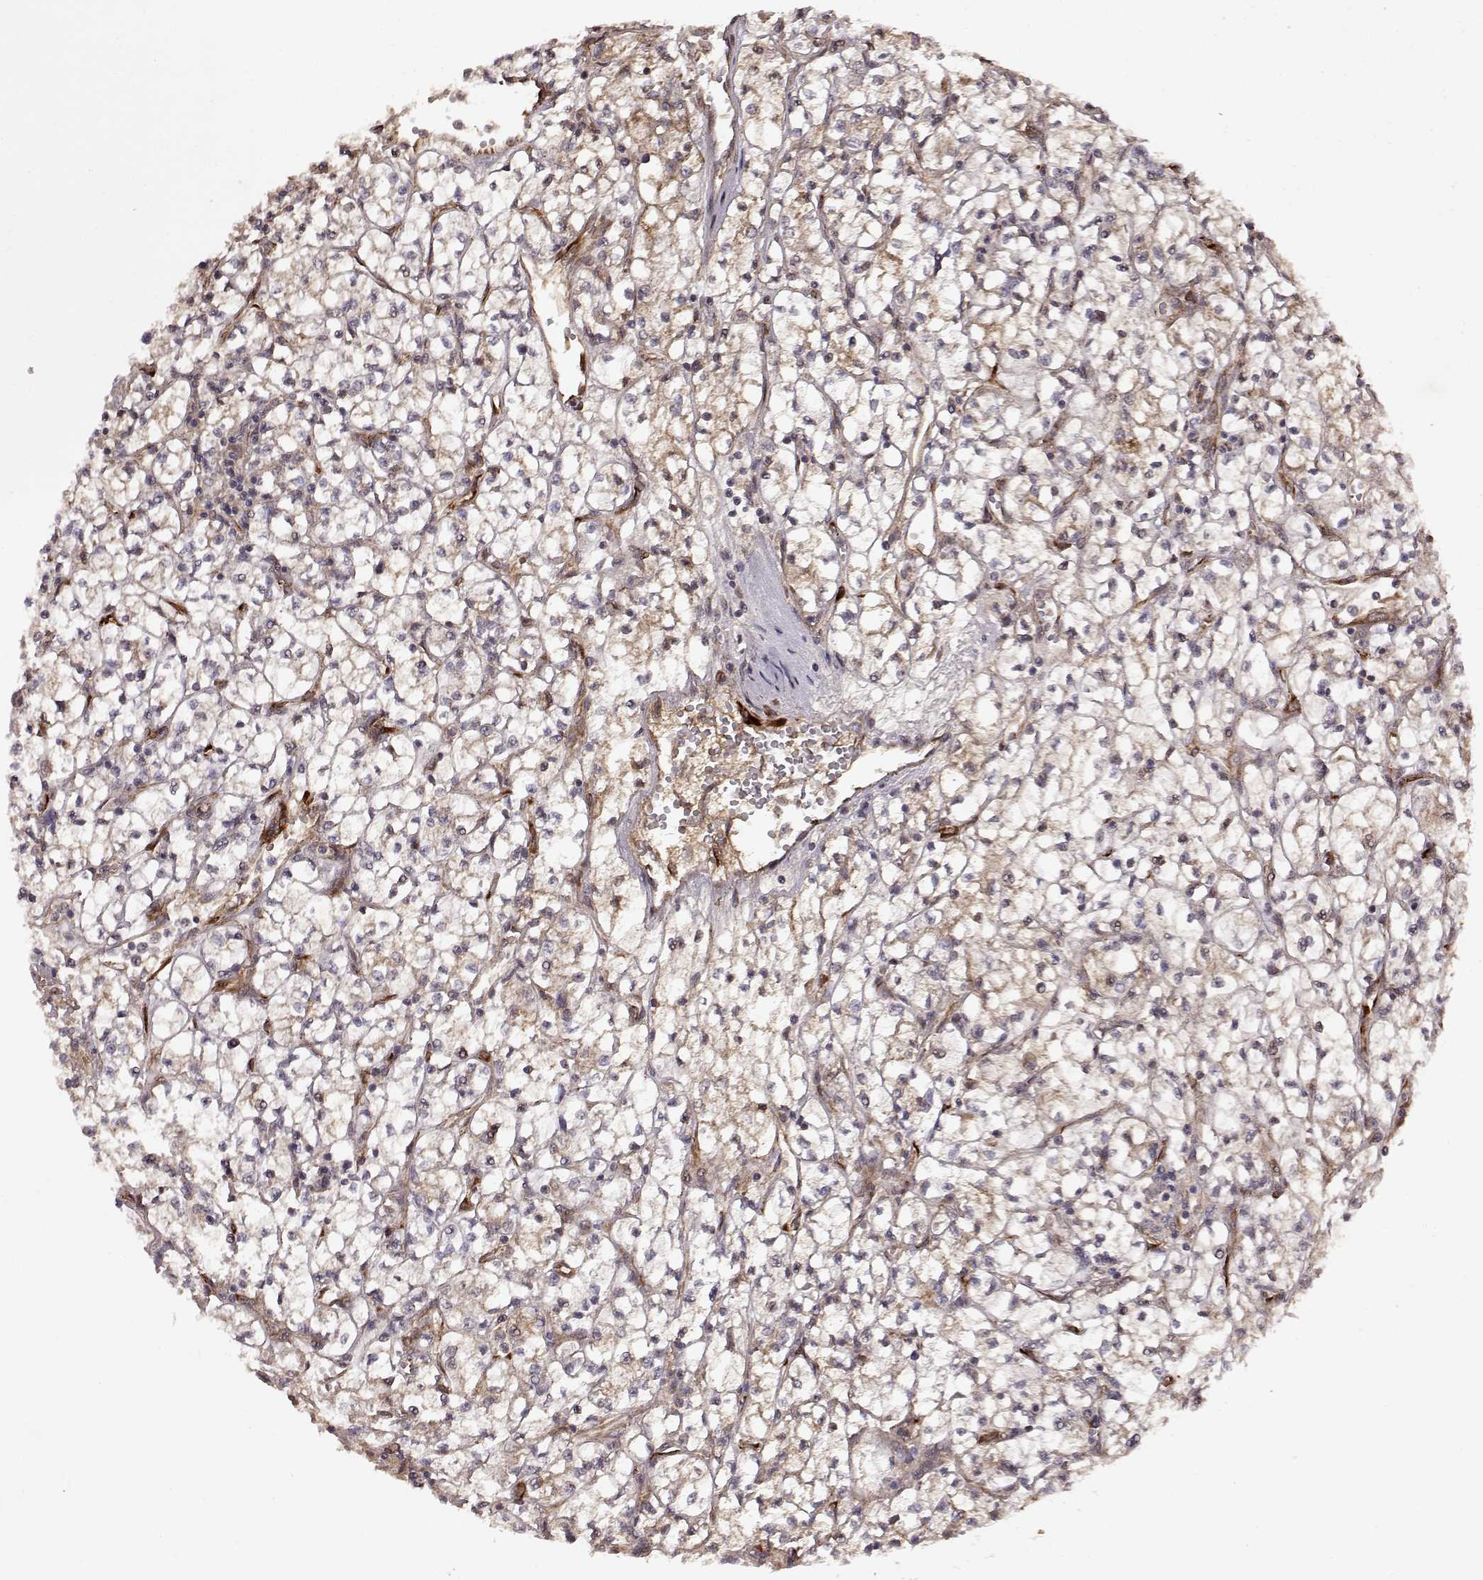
{"staining": {"intensity": "moderate", "quantity": "25%-75%", "location": "cytoplasmic/membranous"}, "tissue": "renal cancer", "cell_type": "Tumor cells", "image_type": "cancer", "snomed": [{"axis": "morphology", "description": "Adenocarcinoma, NOS"}, {"axis": "topography", "description": "Kidney"}], "caption": "This histopathology image displays immunohistochemistry (IHC) staining of human adenocarcinoma (renal), with medium moderate cytoplasmic/membranous staining in approximately 25%-75% of tumor cells.", "gene": "FSTL1", "patient": {"sex": "female", "age": 64}}